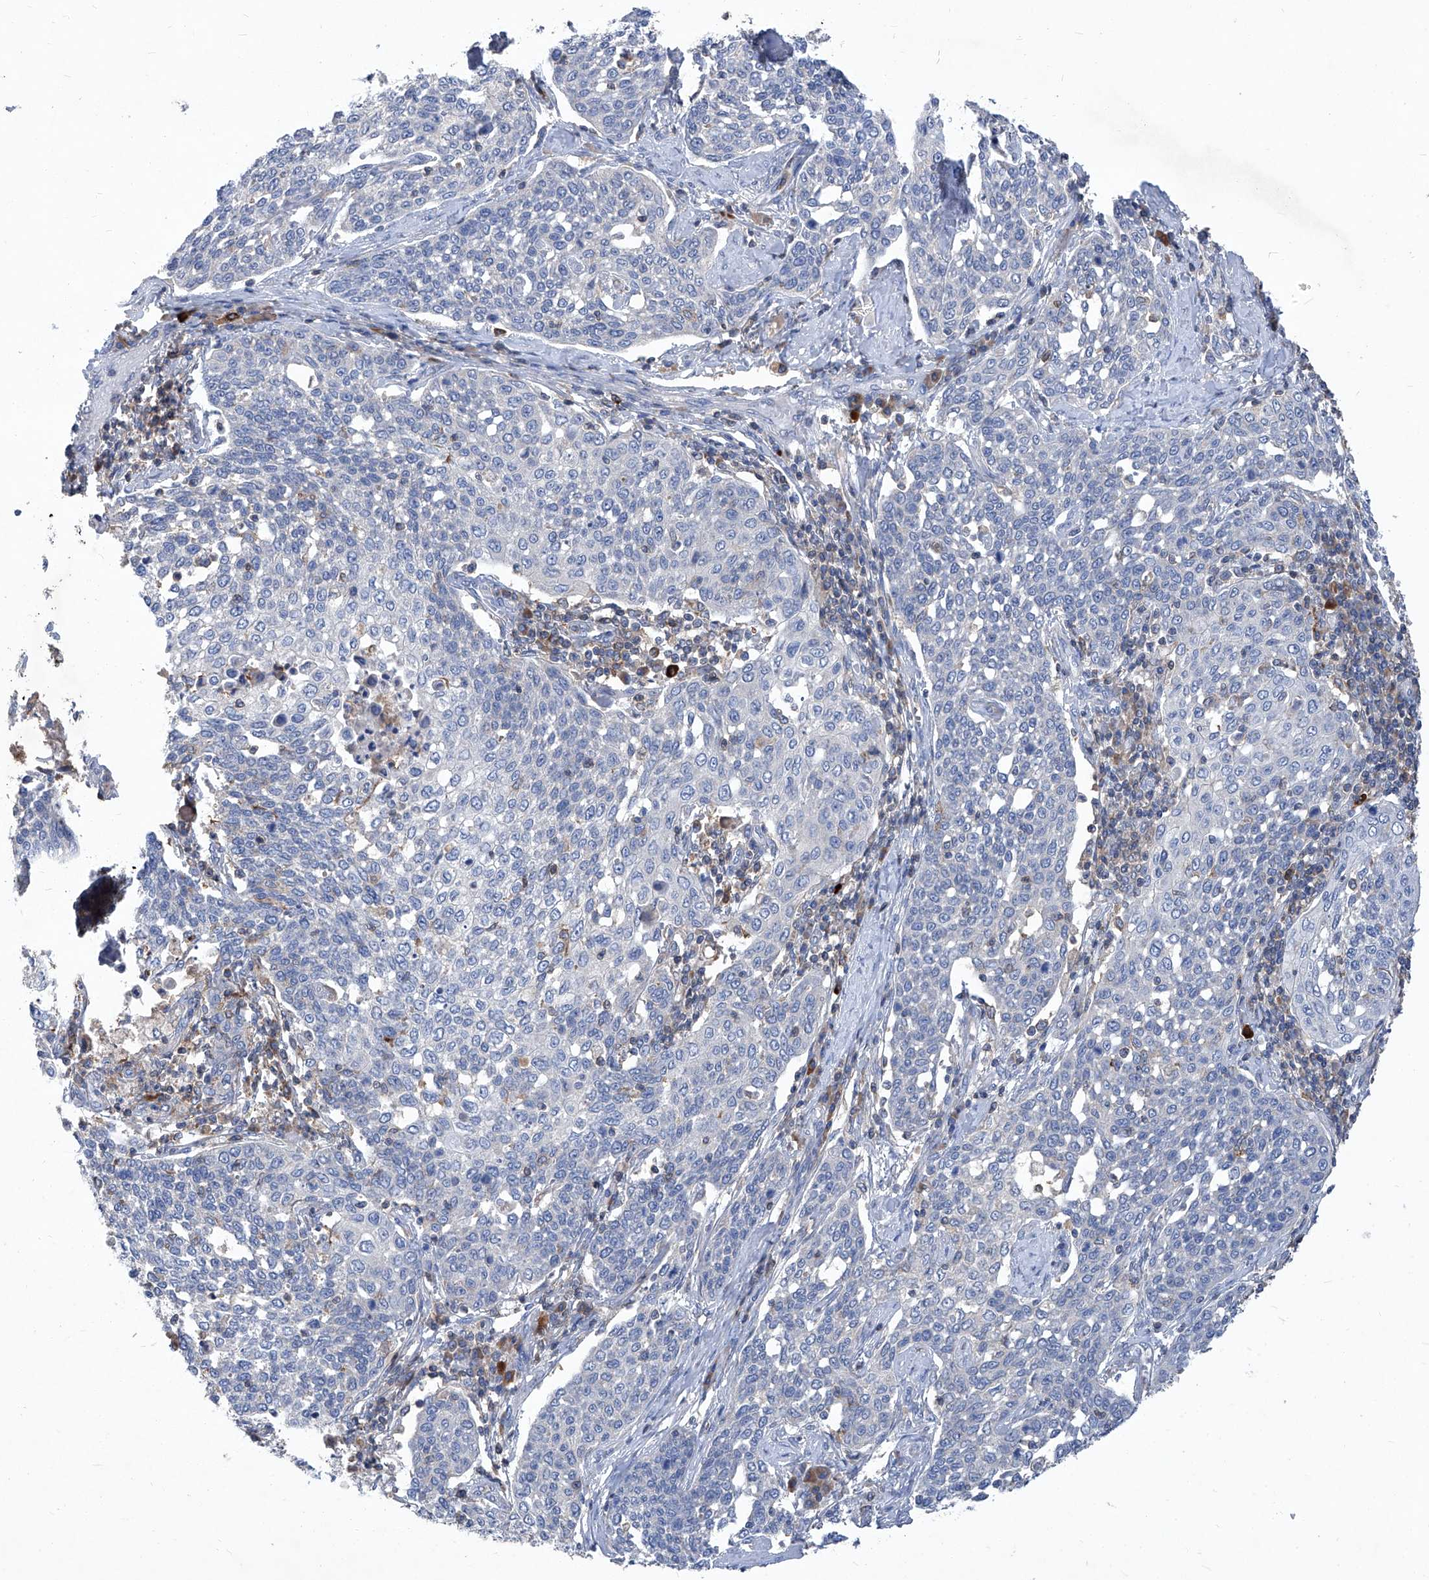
{"staining": {"intensity": "negative", "quantity": "none", "location": "none"}, "tissue": "cervical cancer", "cell_type": "Tumor cells", "image_type": "cancer", "snomed": [{"axis": "morphology", "description": "Squamous cell carcinoma, NOS"}, {"axis": "topography", "description": "Cervix"}], "caption": "An image of cervical cancer (squamous cell carcinoma) stained for a protein reveals no brown staining in tumor cells.", "gene": "EPHA8", "patient": {"sex": "female", "age": 34}}